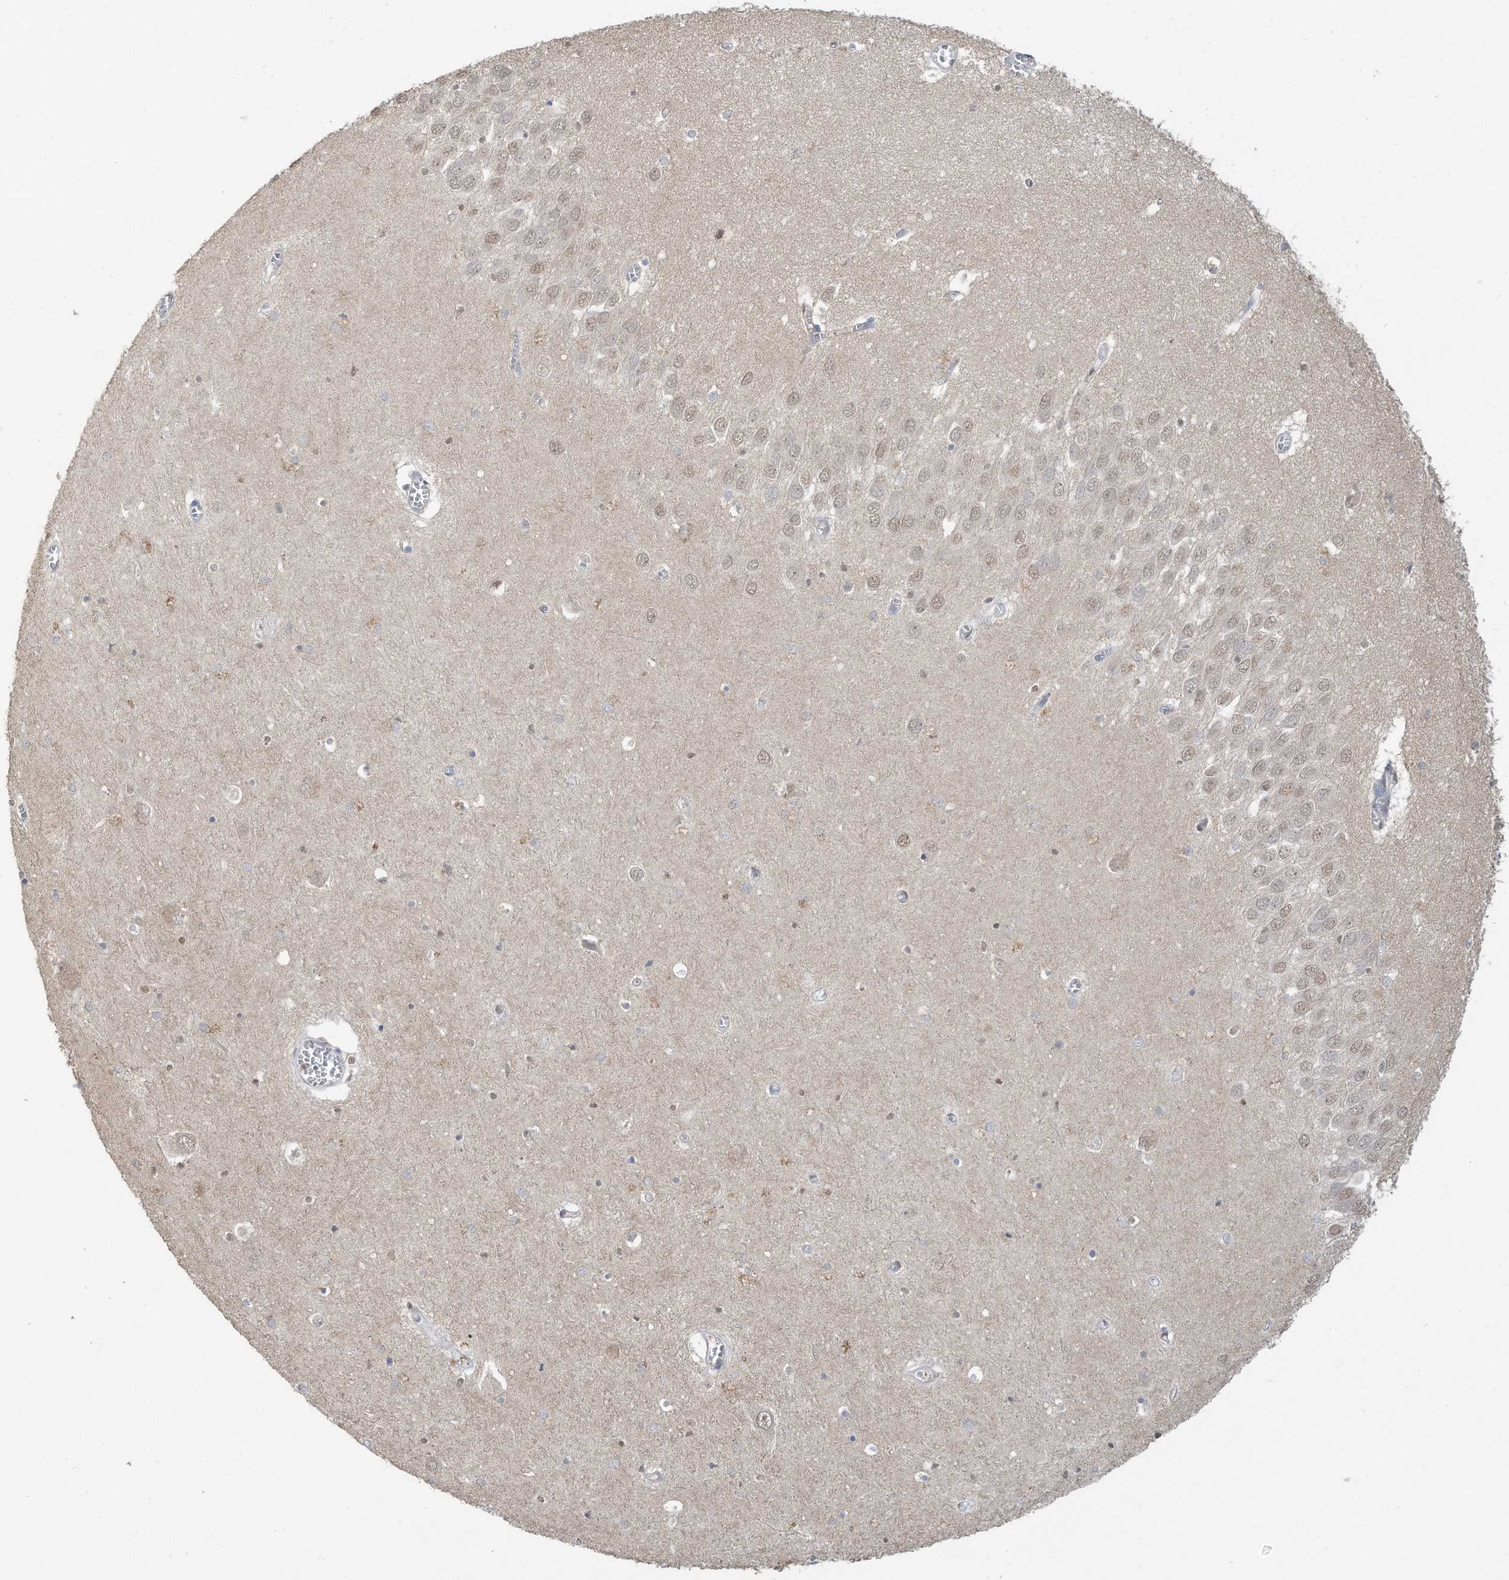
{"staining": {"intensity": "weak", "quantity": "<25%", "location": "cytoplasmic/membranous"}, "tissue": "hippocampus", "cell_type": "Glial cells", "image_type": "normal", "snomed": [{"axis": "morphology", "description": "Normal tissue, NOS"}, {"axis": "topography", "description": "Hippocampus"}], "caption": "Immunohistochemical staining of normal human hippocampus displays no significant expression in glial cells. (Stains: DAB IHC with hematoxylin counter stain, Microscopy: brightfield microscopy at high magnification).", "gene": "HAS3", "patient": {"sex": "male", "age": 70}}